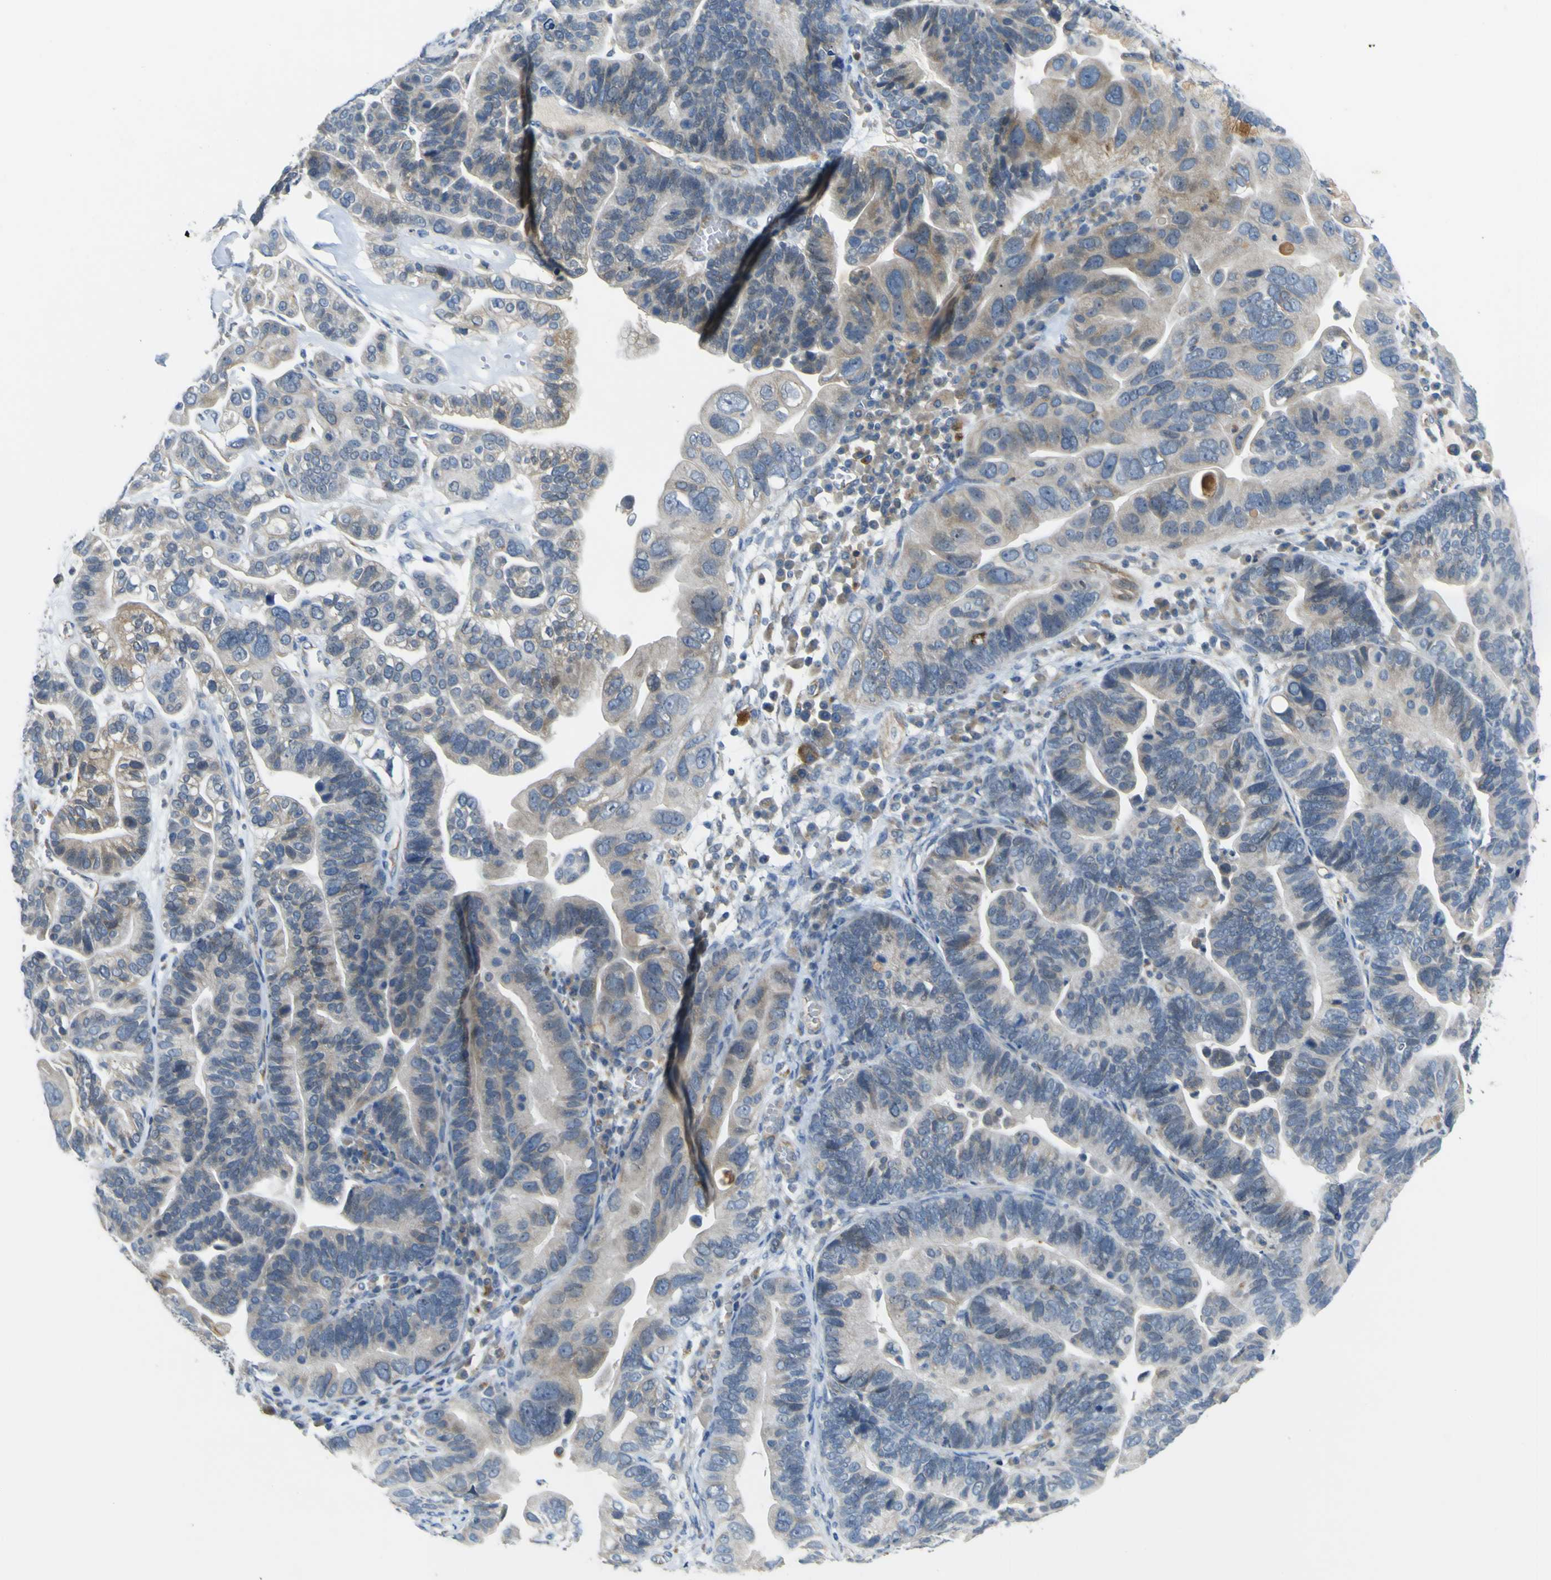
{"staining": {"intensity": "weak", "quantity": "<25%", "location": "cytoplasmic/membranous"}, "tissue": "ovarian cancer", "cell_type": "Tumor cells", "image_type": "cancer", "snomed": [{"axis": "morphology", "description": "Cystadenocarcinoma, serous, NOS"}, {"axis": "topography", "description": "Ovary"}], "caption": "Photomicrograph shows no significant protein staining in tumor cells of ovarian cancer.", "gene": "LDLR", "patient": {"sex": "female", "age": 56}}